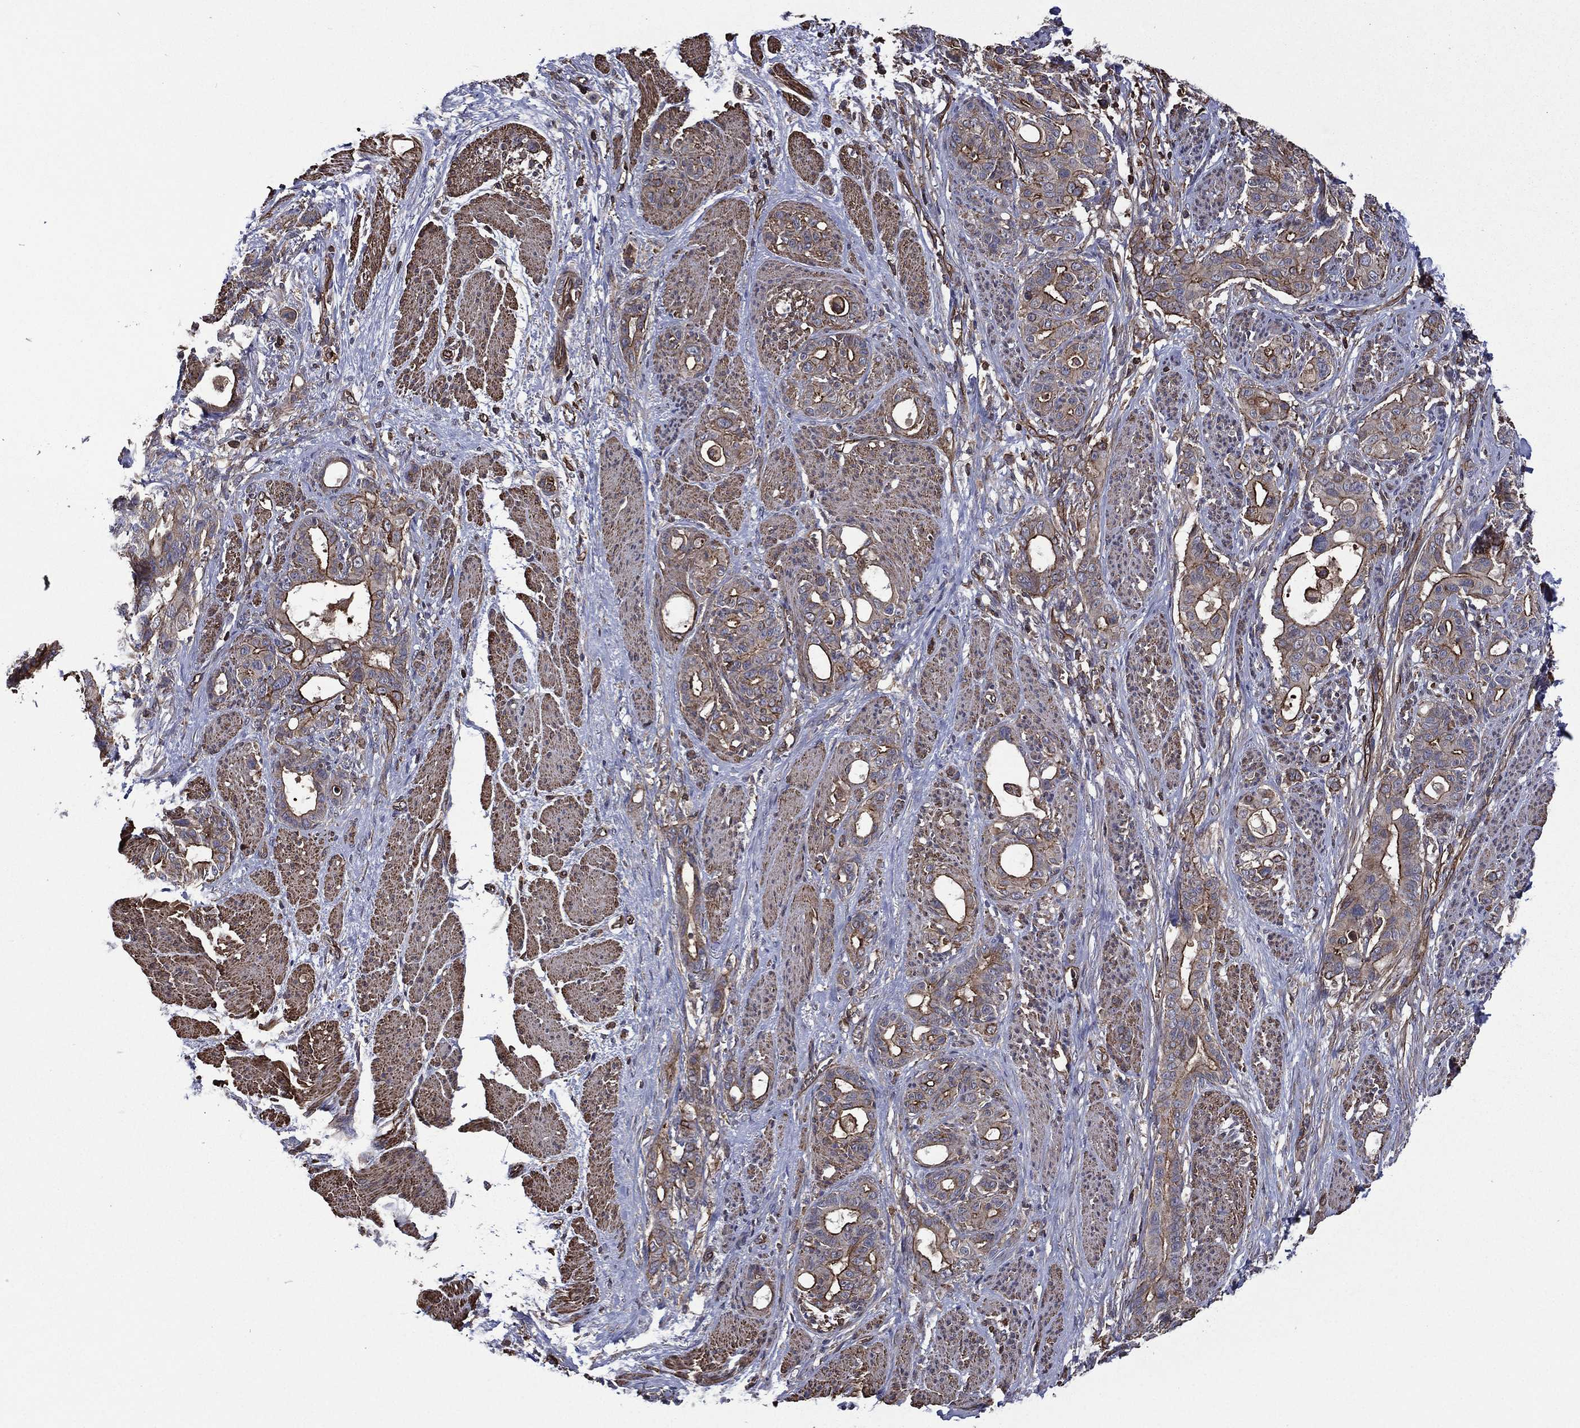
{"staining": {"intensity": "moderate", "quantity": "25%-75%", "location": "cytoplasmic/membranous"}, "tissue": "stomach cancer", "cell_type": "Tumor cells", "image_type": "cancer", "snomed": [{"axis": "morphology", "description": "Normal tissue, NOS"}, {"axis": "morphology", "description": "Adenocarcinoma, NOS"}, {"axis": "topography", "description": "Esophagus"}, {"axis": "topography", "description": "Stomach, upper"}], "caption": "Immunohistochemistry (IHC) histopathology image of adenocarcinoma (stomach) stained for a protein (brown), which demonstrates medium levels of moderate cytoplasmic/membranous expression in approximately 25%-75% of tumor cells.", "gene": "PLPP3", "patient": {"sex": "male", "age": 62}}